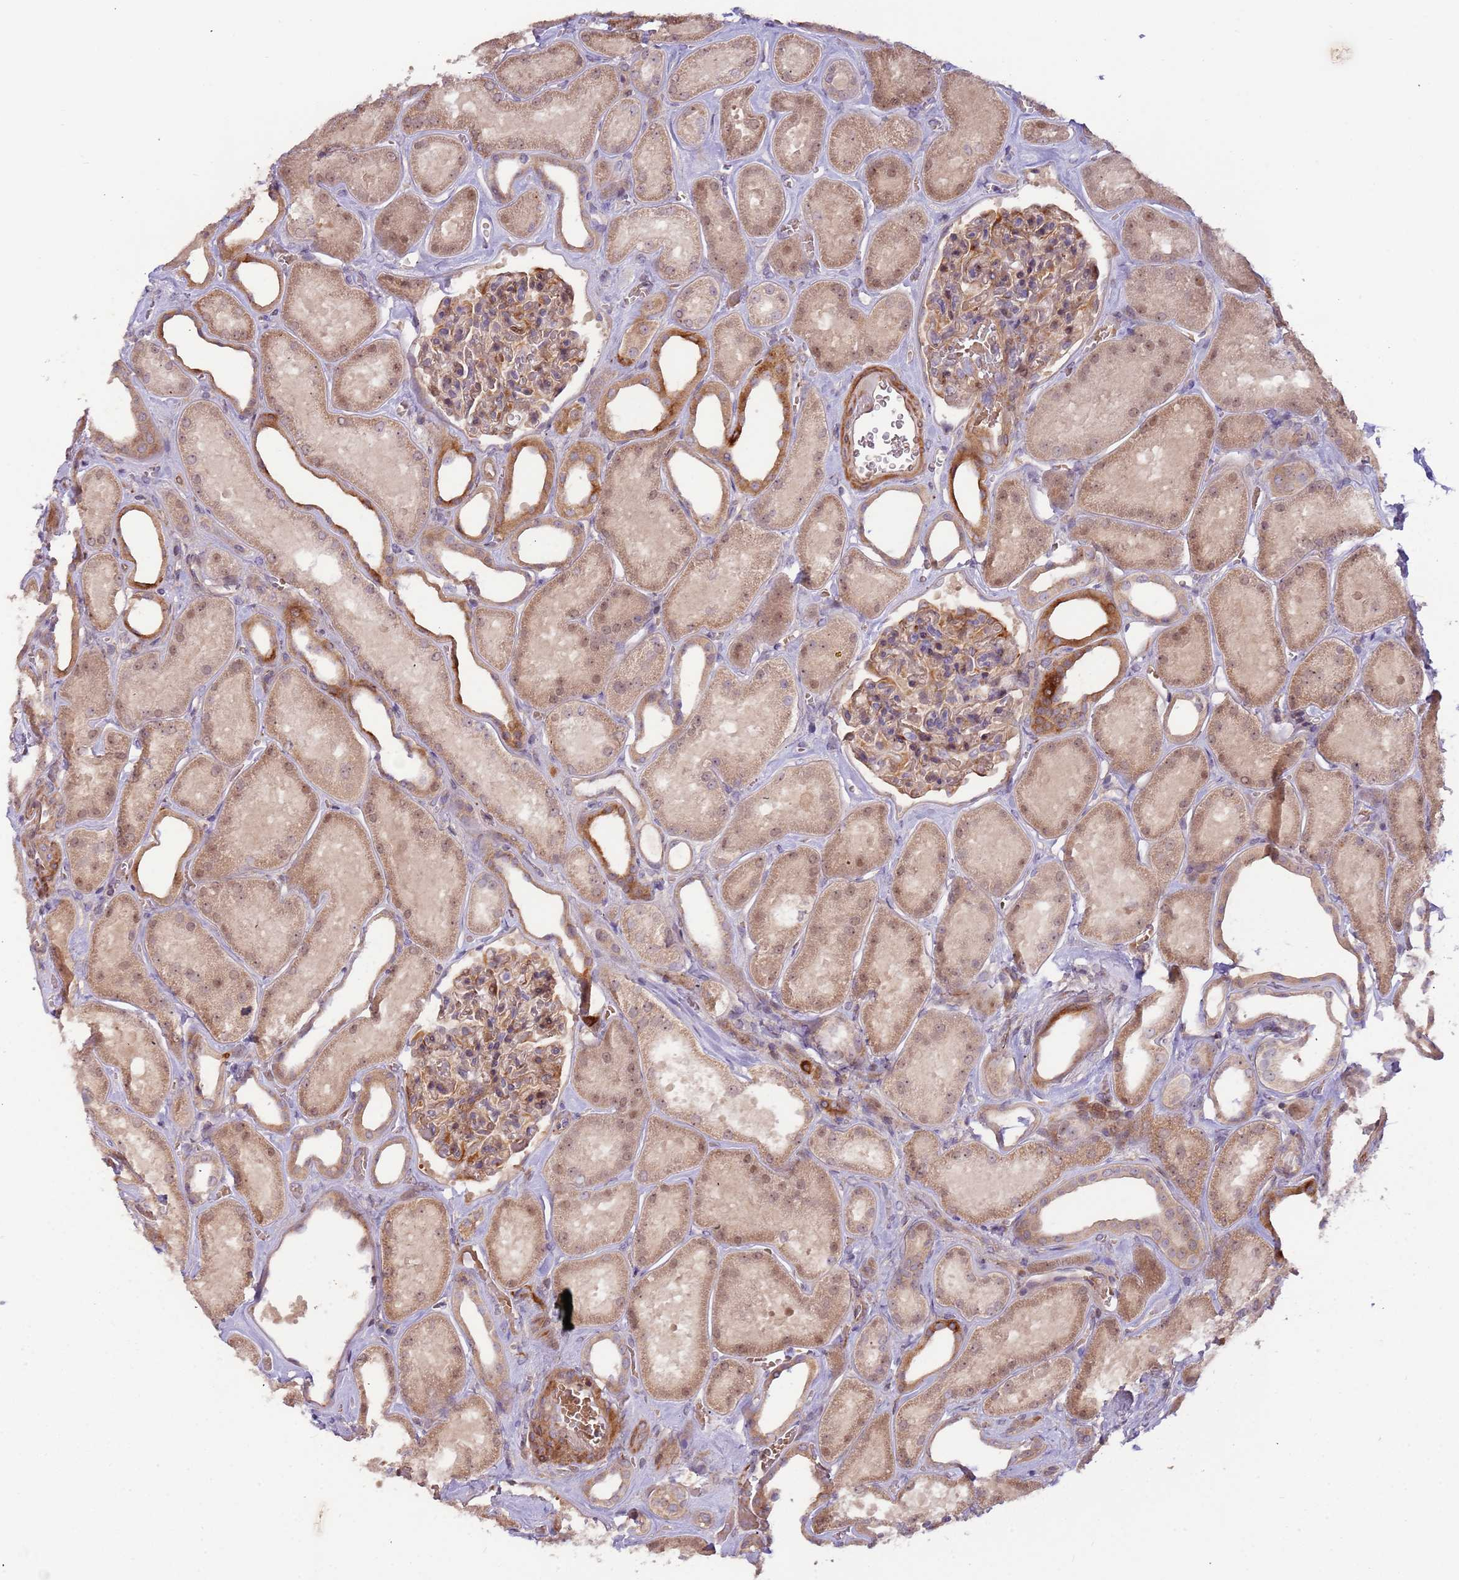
{"staining": {"intensity": "moderate", "quantity": ">75%", "location": "cytoplasmic/membranous"}, "tissue": "kidney", "cell_type": "Cells in glomeruli", "image_type": "normal", "snomed": [{"axis": "morphology", "description": "Normal tissue, NOS"}, {"axis": "morphology", "description": "Adenocarcinoma, NOS"}, {"axis": "topography", "description": "Kidney"}], "caption": "Immunohistochemistry (IHC) (DAB (3,3'-diaminobenzidine)) staining of normal kidney reveals moderate cytoplasmic/membranous protein positivity in about >75% of cells in glomeruli. The staining was performed using DAB, with brown indicating positive protein expression. Nuclei are stained blue with hematoxylin.", "gene": "TRAPPC6B", "patient": {"sex": "female", "age": 68}}